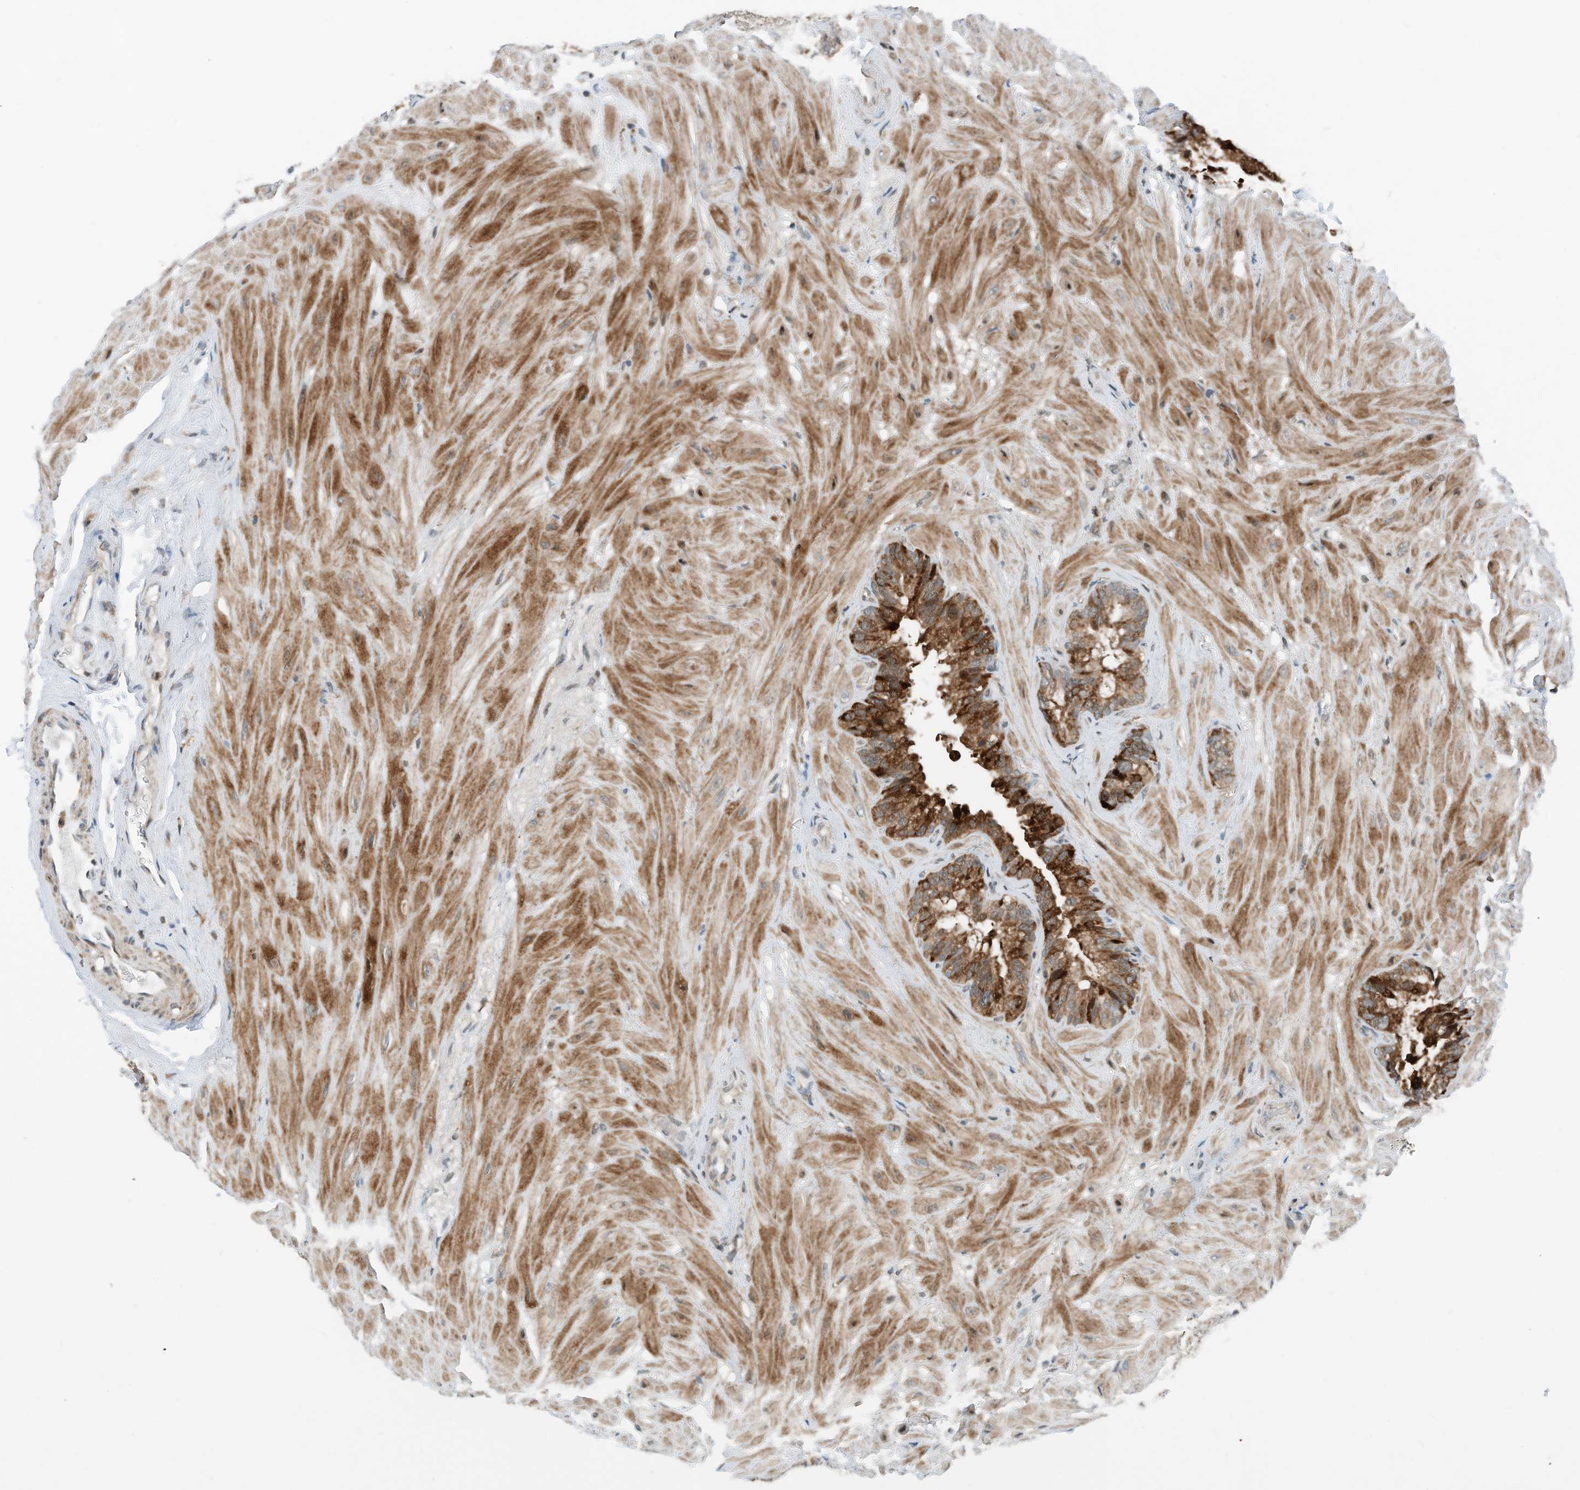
{"staining": {"intensity": "strong", "quantity": ">75%", "location": "cytoplasmic/membranous"}, "tissue": "seminal vesicle", "cell_type": "Glandular cells", "image_type": "normal", "snomed": [{"axis": "morphology", "description": "Normal tissue, NOS"}, {"axis": "topography", "description": "Prostate"}, {"axis": "topography", "description": "Seminal veicle"}], "caption": "Glandular cells display strong cytoplasmic/membranous positivity in about >75% of cells in benign seminal vesicle.", "gene": "RMND1", "patient": {"sex": "male", "age": 68}}